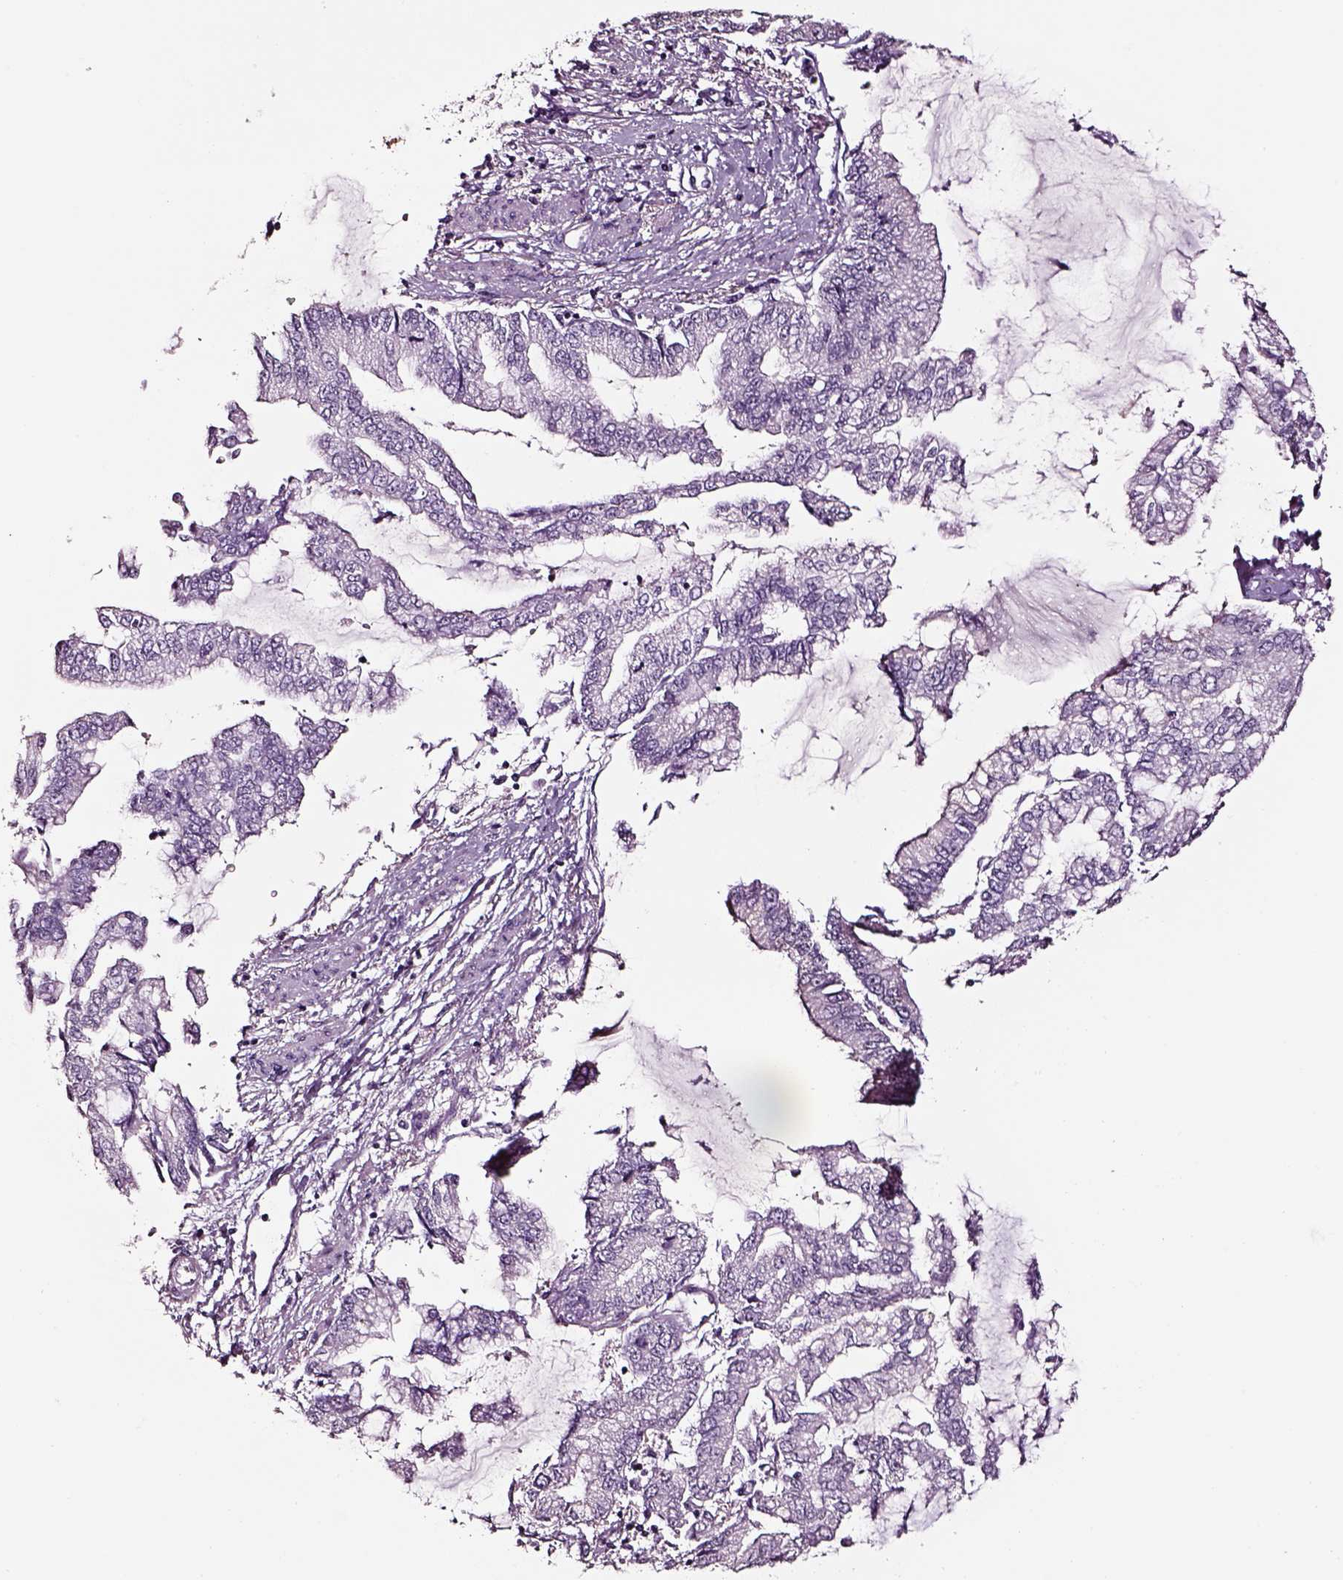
{"staining": {"intensity": "negative", "quantity": "none", "location": "none"}, "tissue": "stomach cancer", "cell_type": "Tumor cells", "image_type": "cancer", "snomed": [{"axis": "morphology", "description": "Adenocarcinoma, NOS"}, {"axis": "topography", "description": "Stomach, upper"}], "caption": "This is an immunohistochemistry (IHC) micrograph of human stomach cancer. There is no staining in tumor cells.", "gene": "SMIM17", "patient": {"sex": "female", "age": 74}}